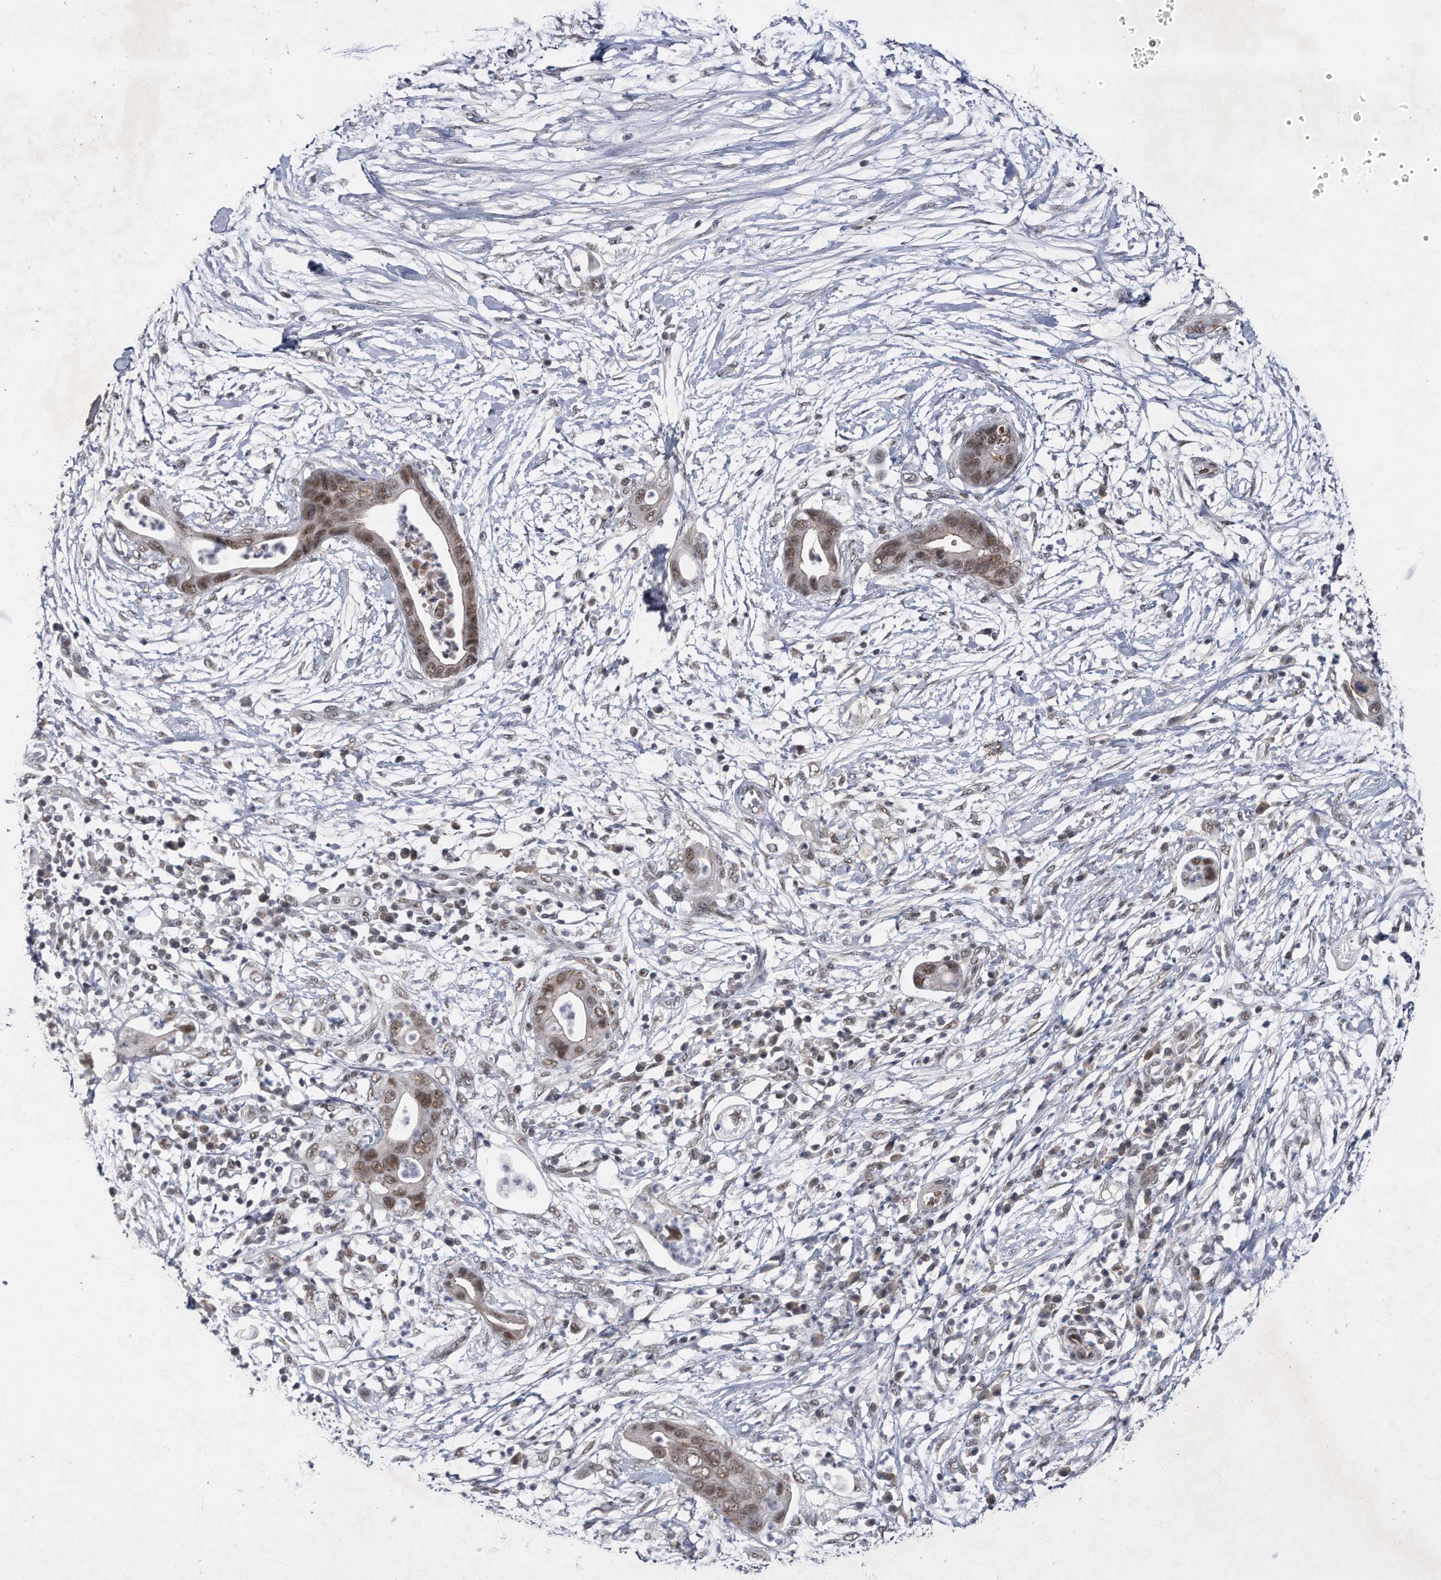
{"staining": {"intensity": "moderate", "quantity": ">75%", "location": "nuclear"}, "tissue": "pancreatic cancer", "cell_type": "Tumor cells", "image_type": "cancer", "snomed": [{"axis": "morphology", "description": "Adenocarcinoma, NOS"}, {"axis": "topography", "description": "Pancreas"}], "caption": "Human adenocarcinoma (pancreatic) stained with a brown dye displays moderate nuclear positive staining in about >75% of tumor cells.", "gene": "VIRMA", "patient": {"sex": "male", "age": 75}}